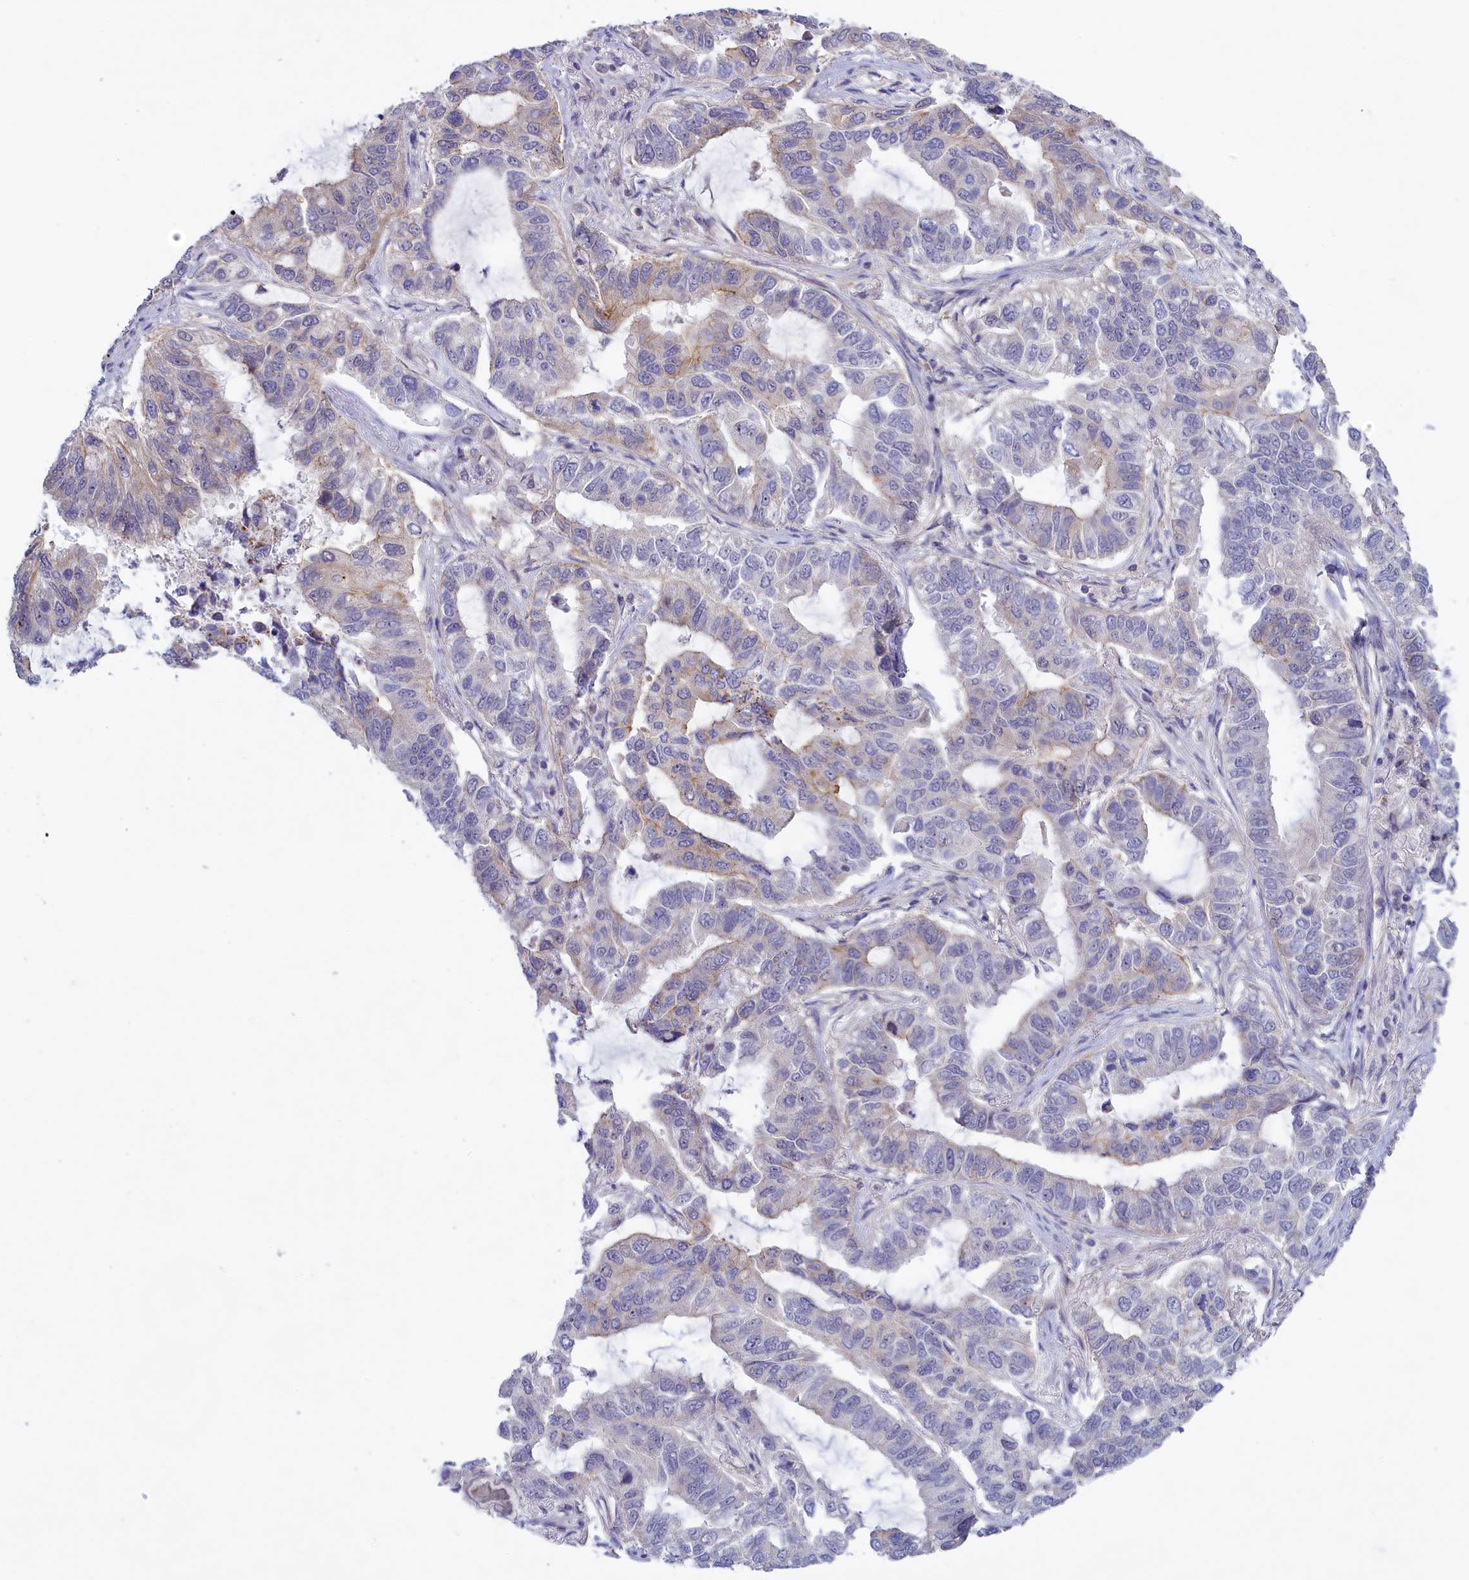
{"staining": {"intensity": "weak", "quantity": "<25%", "location": "cytoplasmic/membranous"}, "tissue": "lung cancer", "cell_type": "Tumor cells", "image_type": "cancer", "snomed": [{"axis": "morphology", "description": "Adenocarcinoma, NOS"}, {"axis": "topography", "description": "Lung"}], "caption": "Immunohistochemical staining of lung adenocarcinoma displays no significant expression in tumor cells.", "gene": "HYKK", "patient": {"sex": "male", "age": 64}}